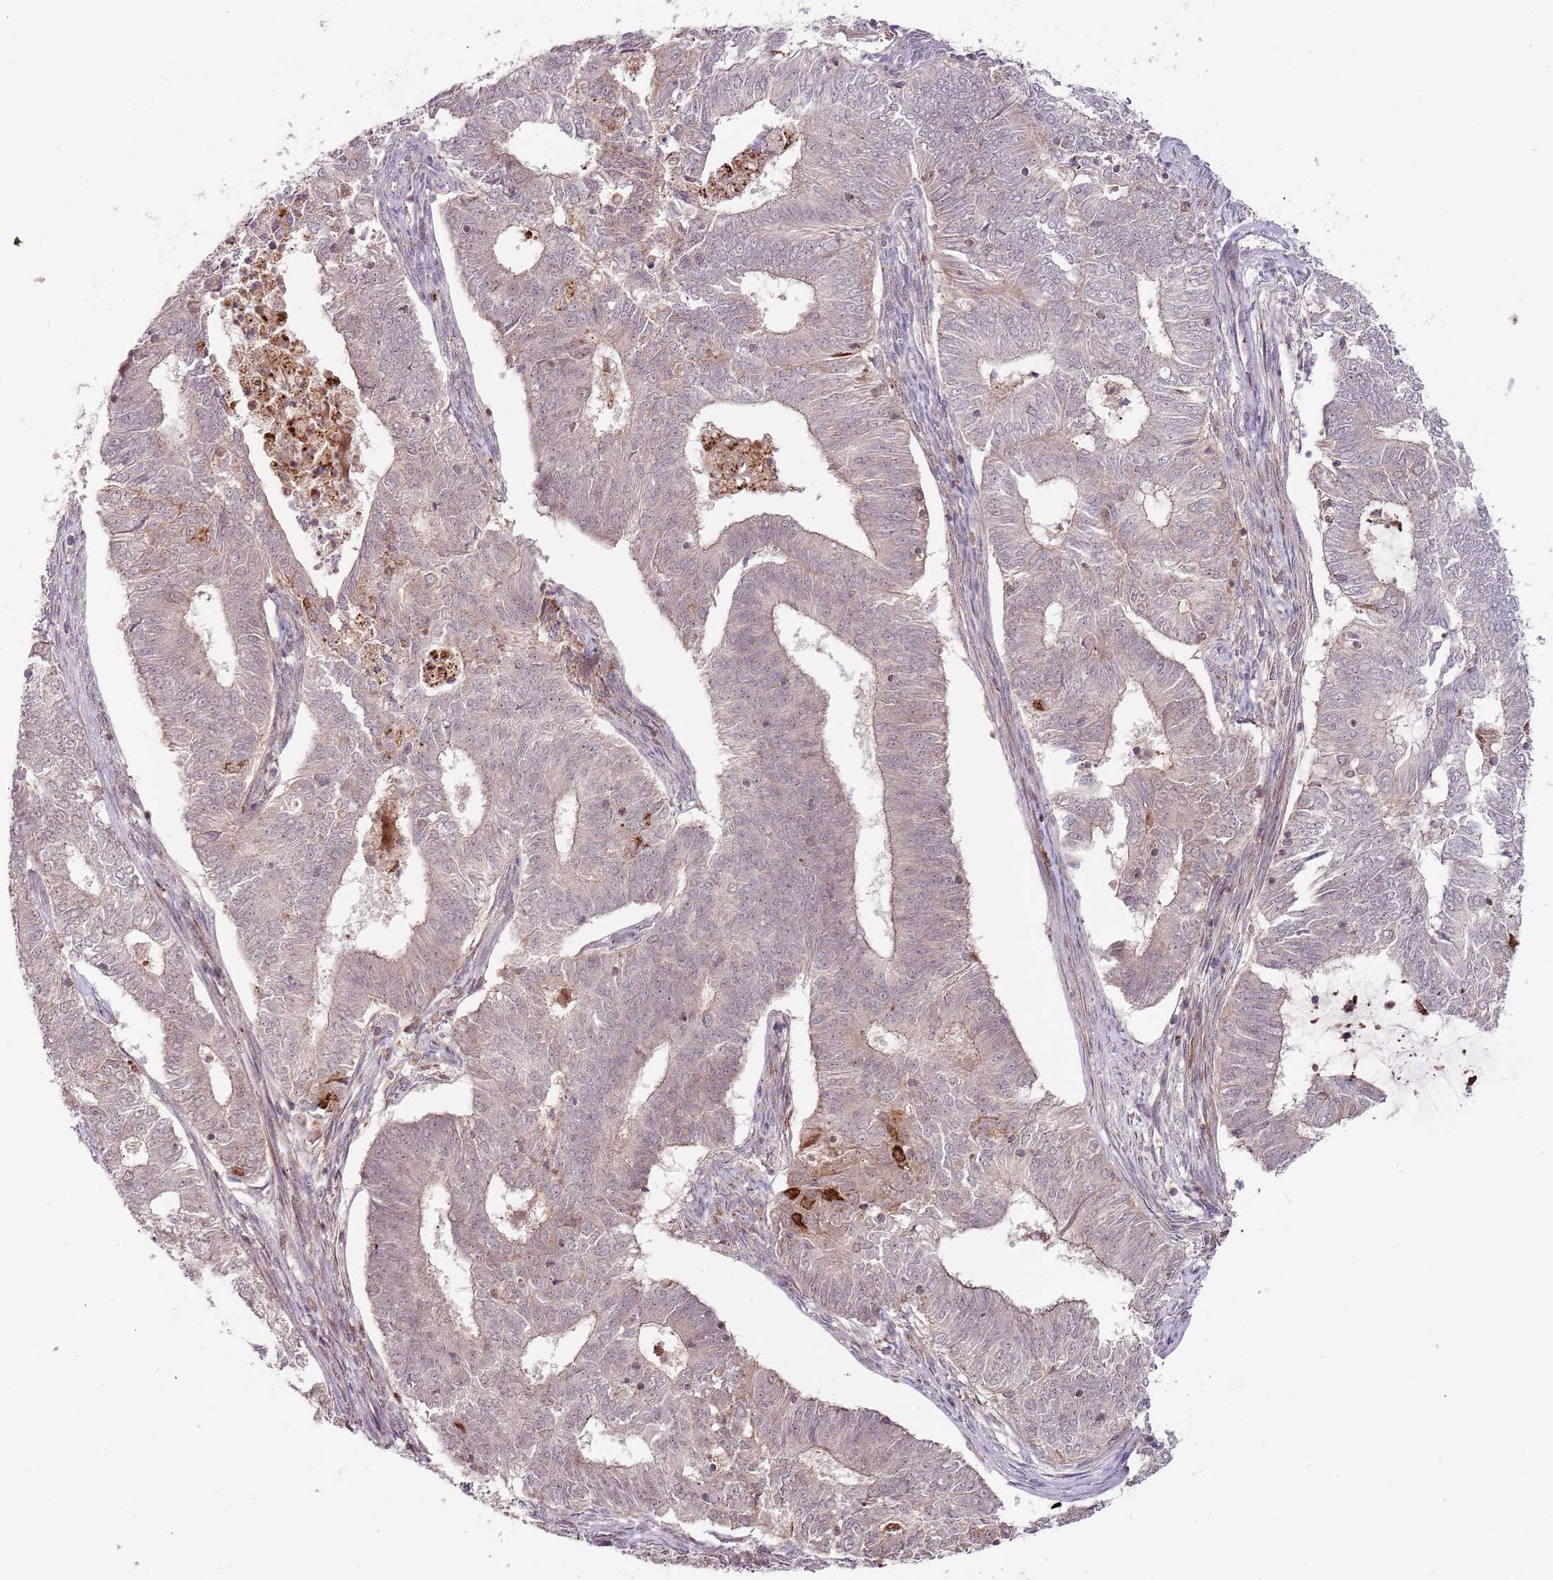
{"staining": {"intensity": "strong", "quantity": "<25%", "location": "cytoplasmic/membranous"}, "tissue": "endometrial cancer", "cell_type": "Tumor cells", "image_type": "cancer", "snomed": [{"axis": "morphology", "description": "Adenocarcinoma, NOS"}, {"axis": "topography", "description": "Endometrium"}], "caption": "An image showing strong cytoplasmic/membranous expression in approximately <25% of tumor cells in adenocarcinoma (endometrial), as visualized by brown immunohistochemical staining.", "gene": "ULK3", "patient": {"sex": "female", "age": 62}}